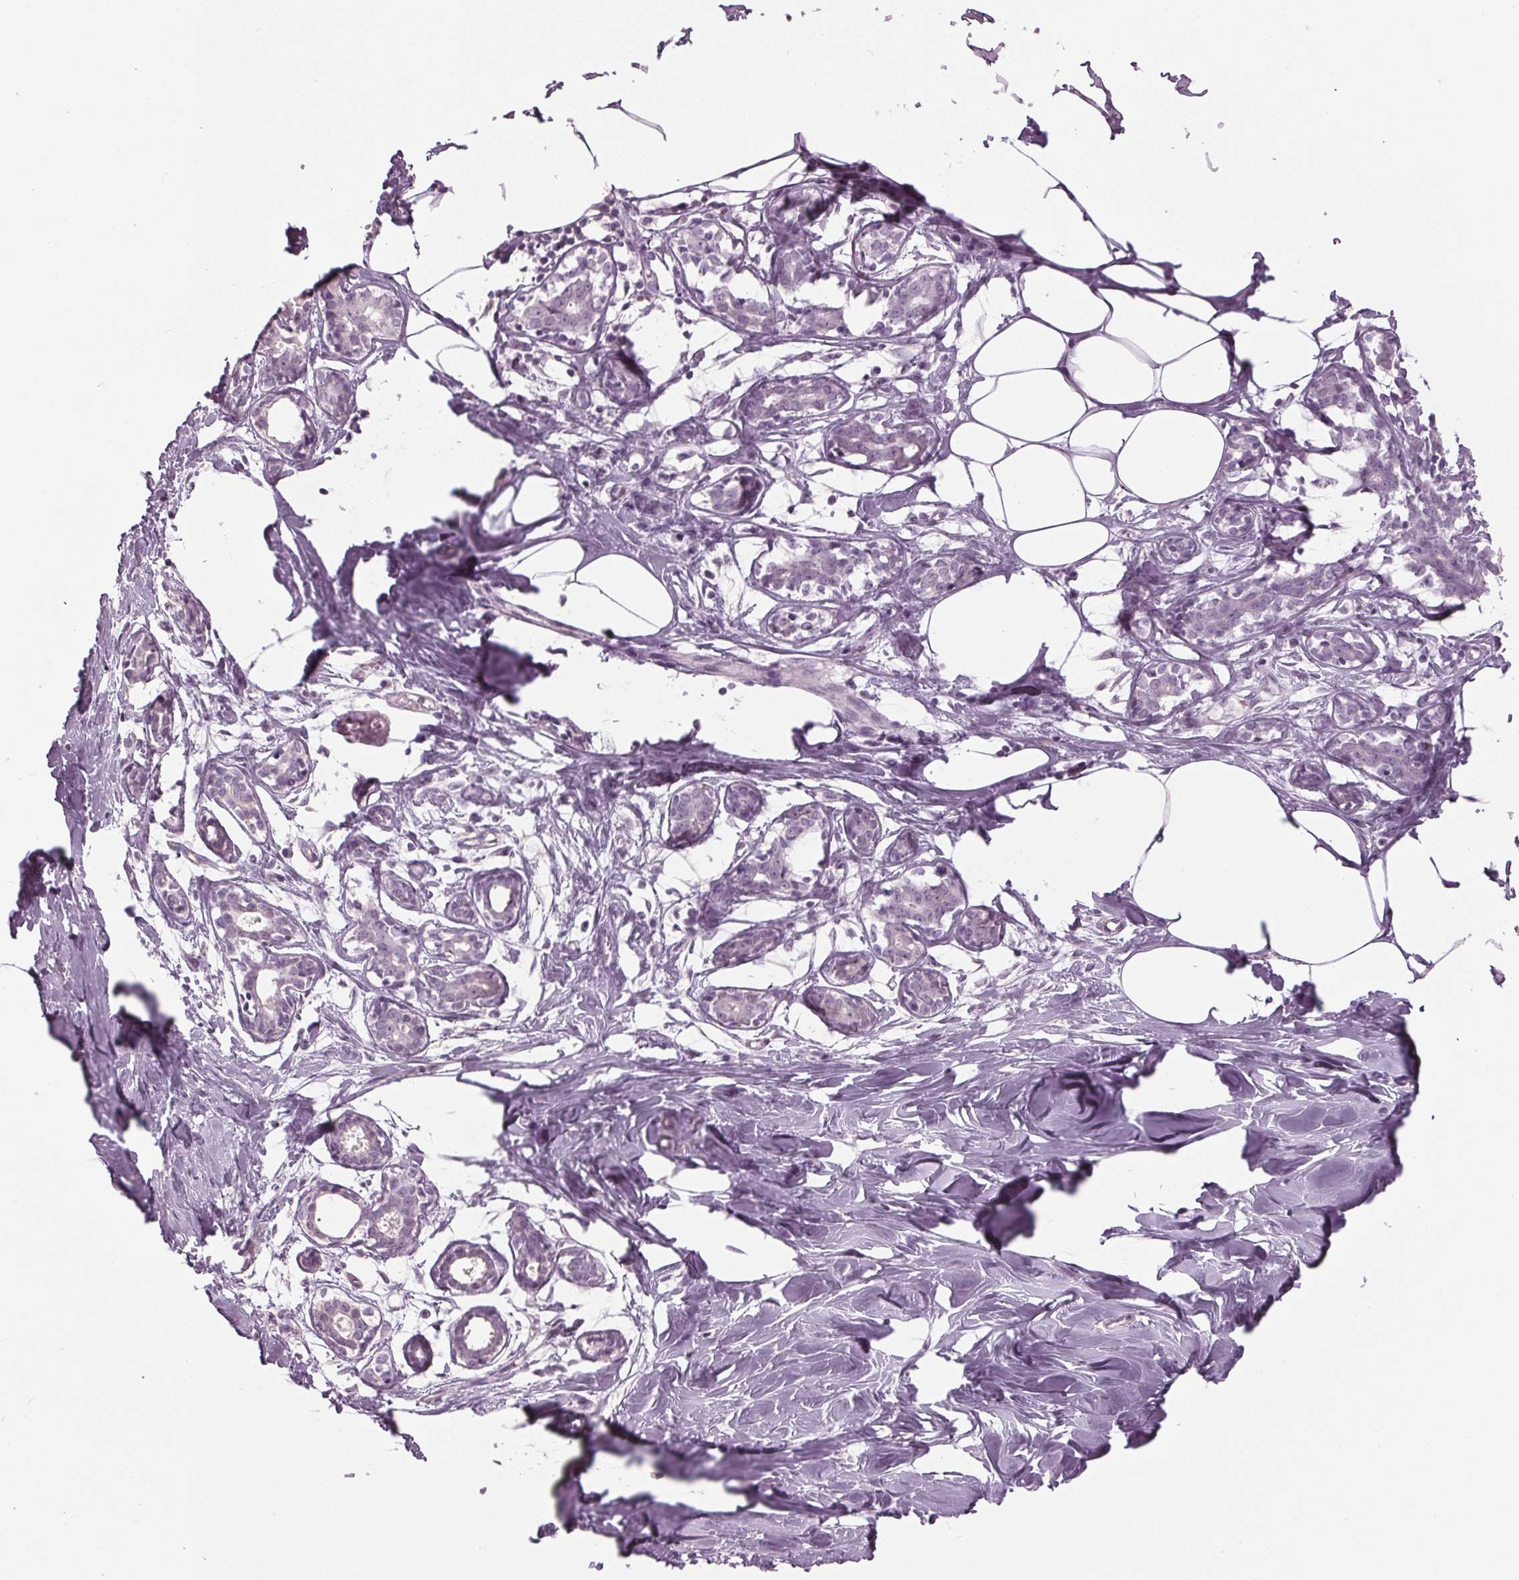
{"staining": {"intensity": "negative", "quantity": "none", "location": "none"}, "tissue": "breast", "cell_type": "Adipocytes", "image_type": "normal", "snomed": [{"axis": "morphology", "description": "Normal tissue, NOS"}, {"axis": "topography", "description": "Breast"}], "caption": "Normal breast was stained to show a protein in brown. There is no significant expression in adipocytes.", "gene": "TNNC2", "patient": {"sex": "female", "age": 27}}